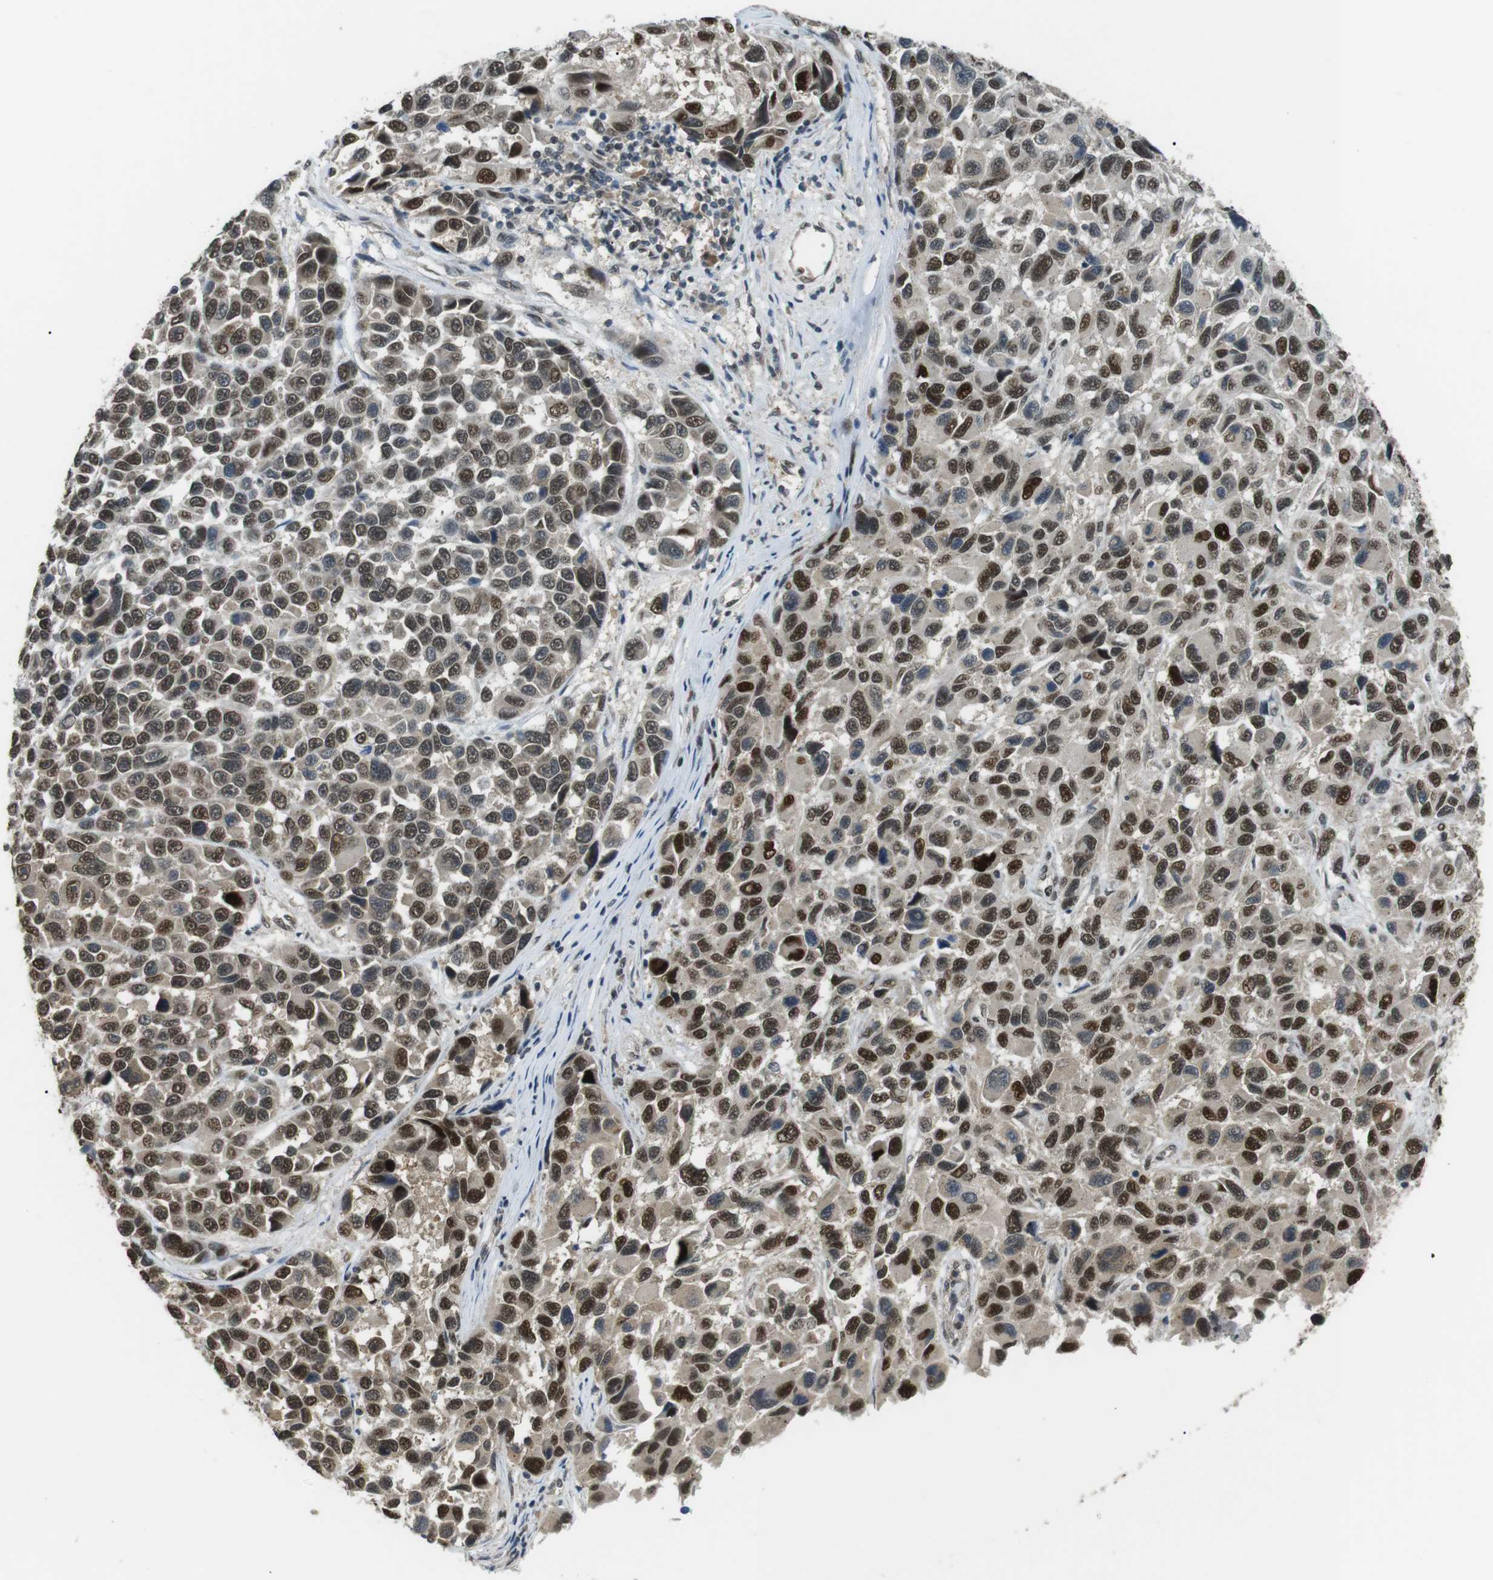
{"staining": {"intensity": "moderate", "quantity": ">75%", "location": "nuclear"}, "tissue": "melanoma", "cell_type": "Tumor cells", "image_type": "cancer", "snomed": [{"axis": "morphology", "description": "Malignant melanoma, NOS"}, {"axis": "topography", "description": "Skin"}], "caption": "A brown stain highlights moderate nuclear positivity of a protein in human malignant melanoma tumor cells. The staining was performed using DAB (3,3'-diaminobenzidine), with brown indicating positive protein expression. Nuclei are stained blue with hematoxylin.", "gene": "ORAI3", "patient": {"sex": "male", "age": 53}}